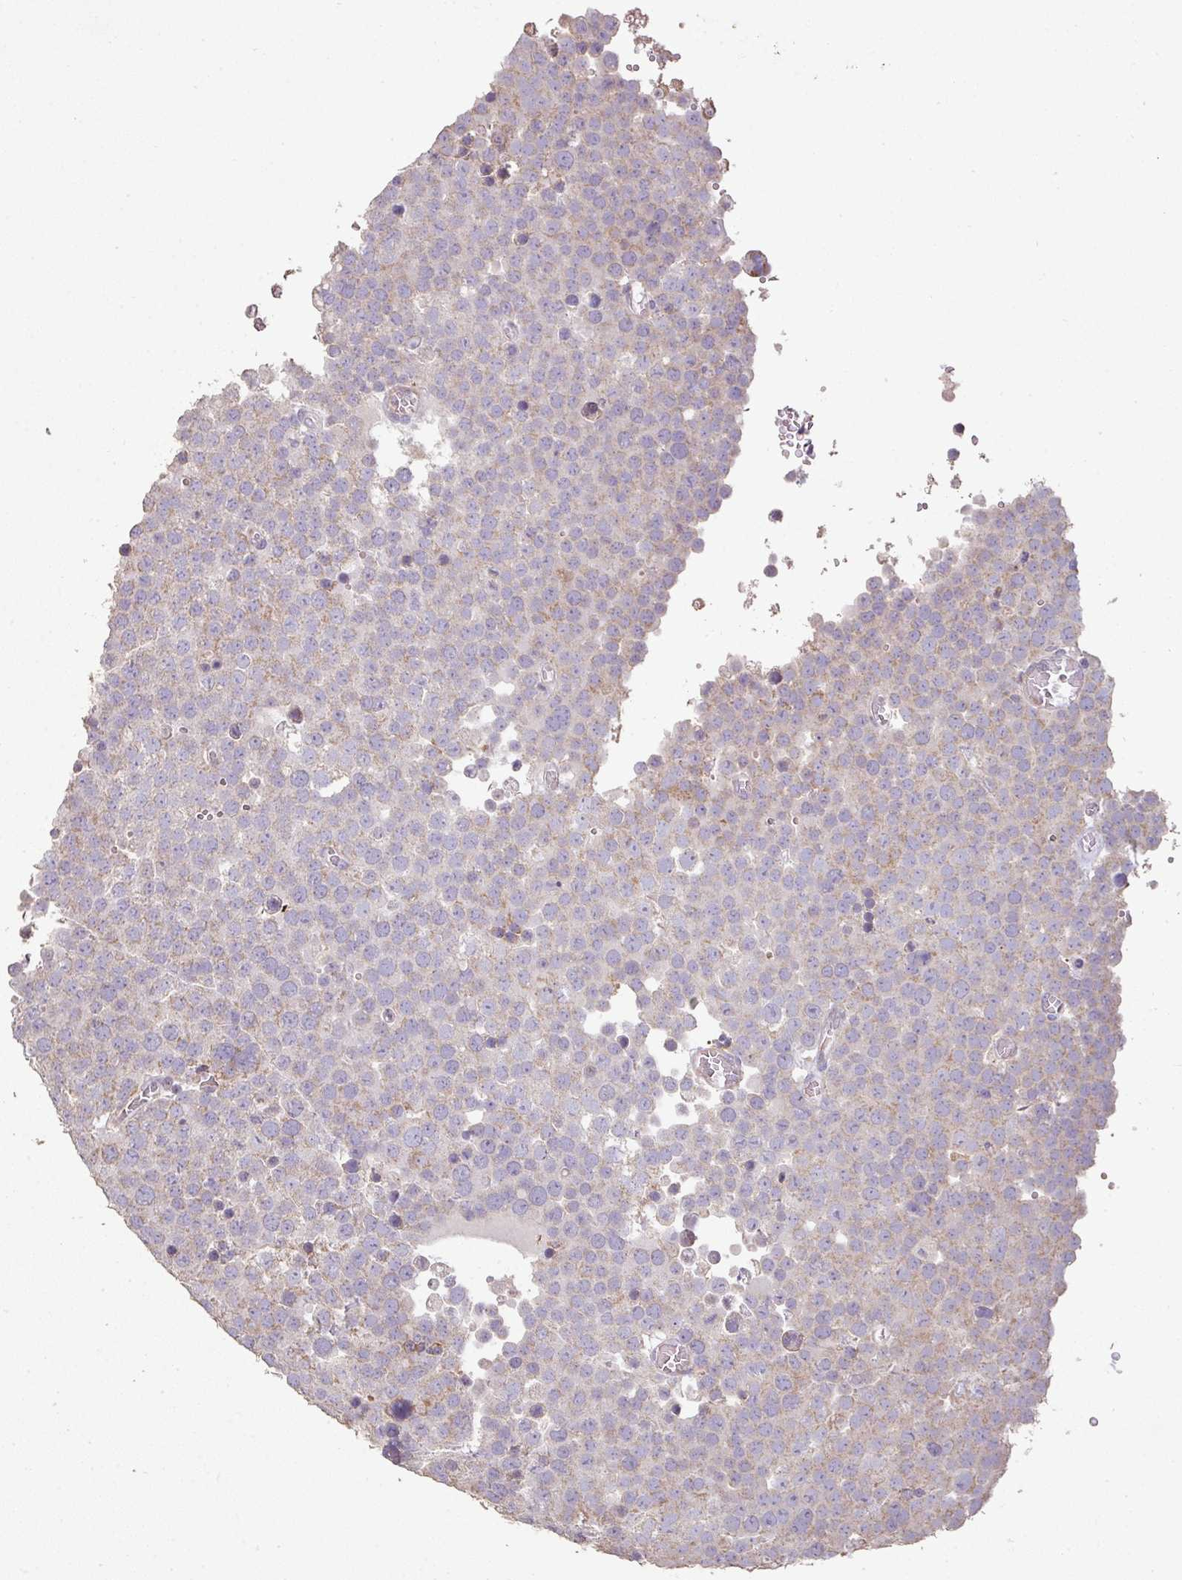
{"staining": {"intensity": "weak", "quantity": "<25%", "location": "cytoplasmic/membranous"}, "tissue": "testis cancer", "cell_type": "Tumor cells", "image_type": "cancer", "snomed": [{"axis": "morphology", "description": "Normal tissue, NOS"}, {"axis": "morphology", "description": "Seminoma, NOS"}, {"axis": "topography", "description": "Testis"}], "caption": "Tumor cells show no significant positivity in testis seminoma. Nuclei are stained in blue.", "gene": "RPL23A", "patient": {"sex": "male", "age": 71}}